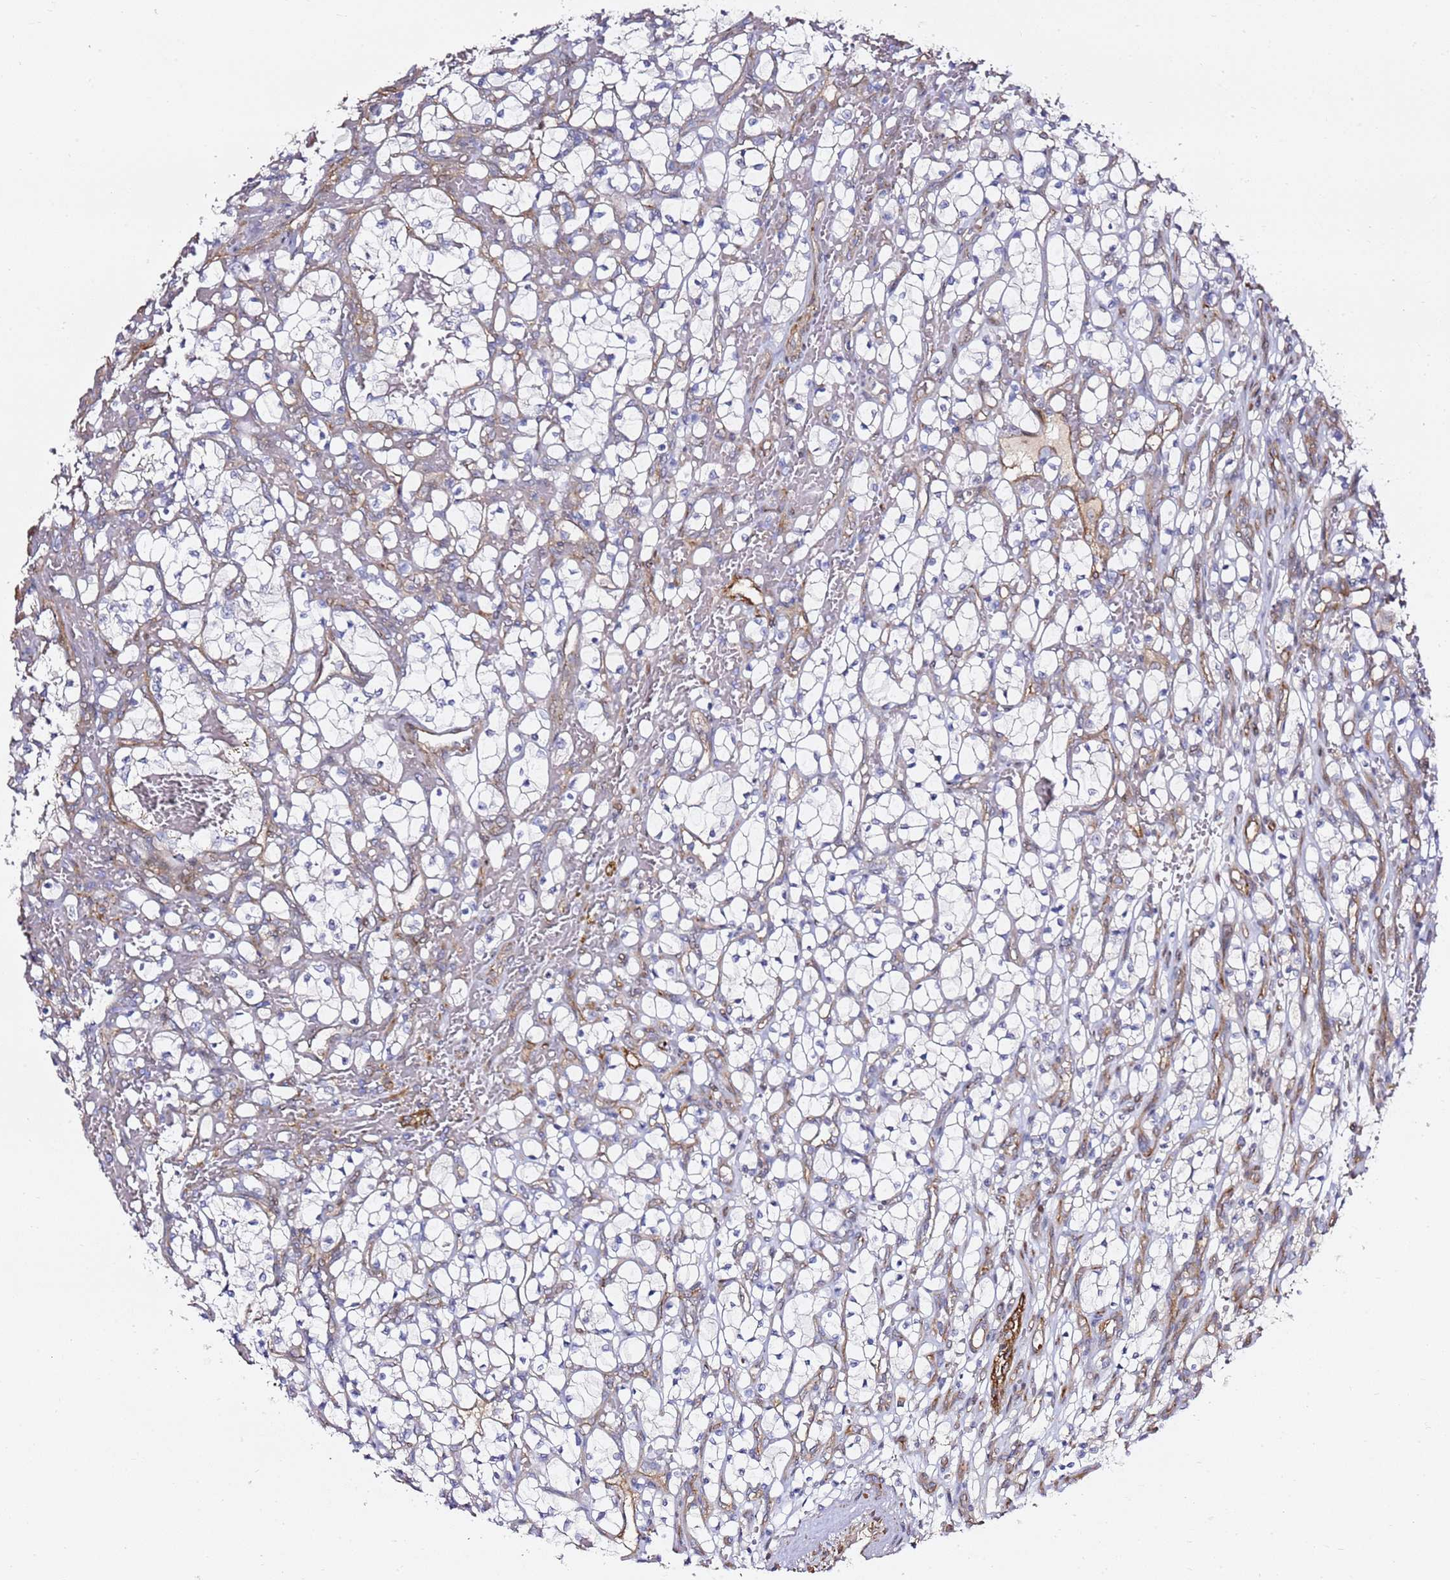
{"staining": {"intensity": "negative", "quantity": "none", "location": "none"}, "tissue": "renal cancer", "cell_type": "Tumor cells", "image_type": "cancer", "snomed": [{"axis": "morphology", "description": "Adenocarcinoma, NOS"}, {"axis": "topography", "description": "Kidney"}], "caption": "Renal adenocarcinoma was stained to show a protein in brown. There is no significant expression in tumor cells.", "gene": "EPS8L1", "patient": {"sex": "female", "age": 69}}